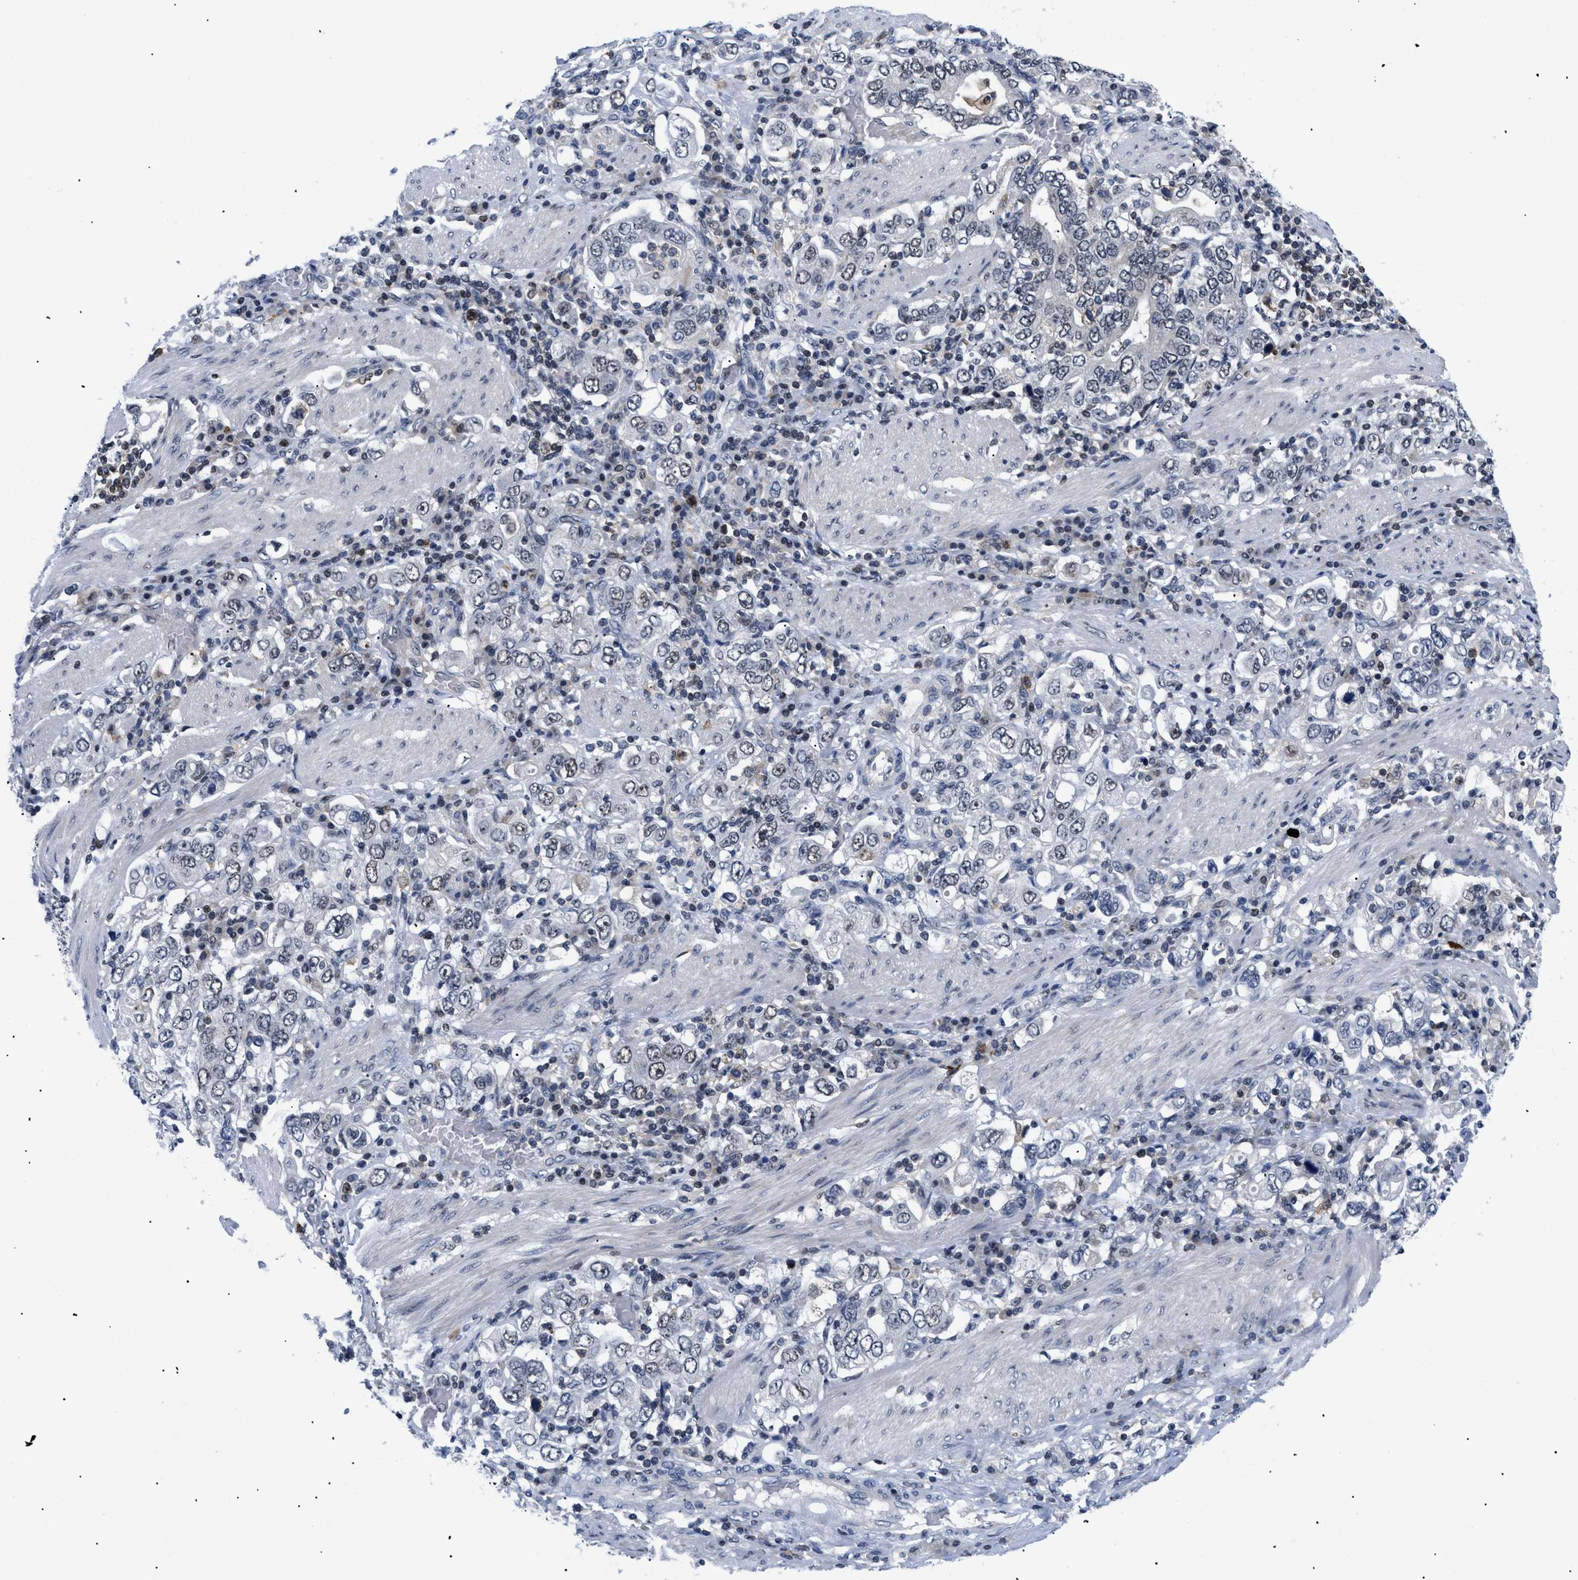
{"staining": {"intensity": "negative", "quantity": "none", "location": "none"}, "tissue": "stomach cancer", "cell_type": "Tumor cells", "image_type": "cancer", "snomed": [{"axis": "morphology", "description": "Adenocarcinoma, NOS"}, {"axis": "topography", "description": "Stomach, upper"}], "caption": "Human stomach cancer (adenocarcinoma) stained for a protein using IHC displays no positivity in tumor cells.", "gene": "PITHD1", "patient": {"sex": "male", "age": 62}}